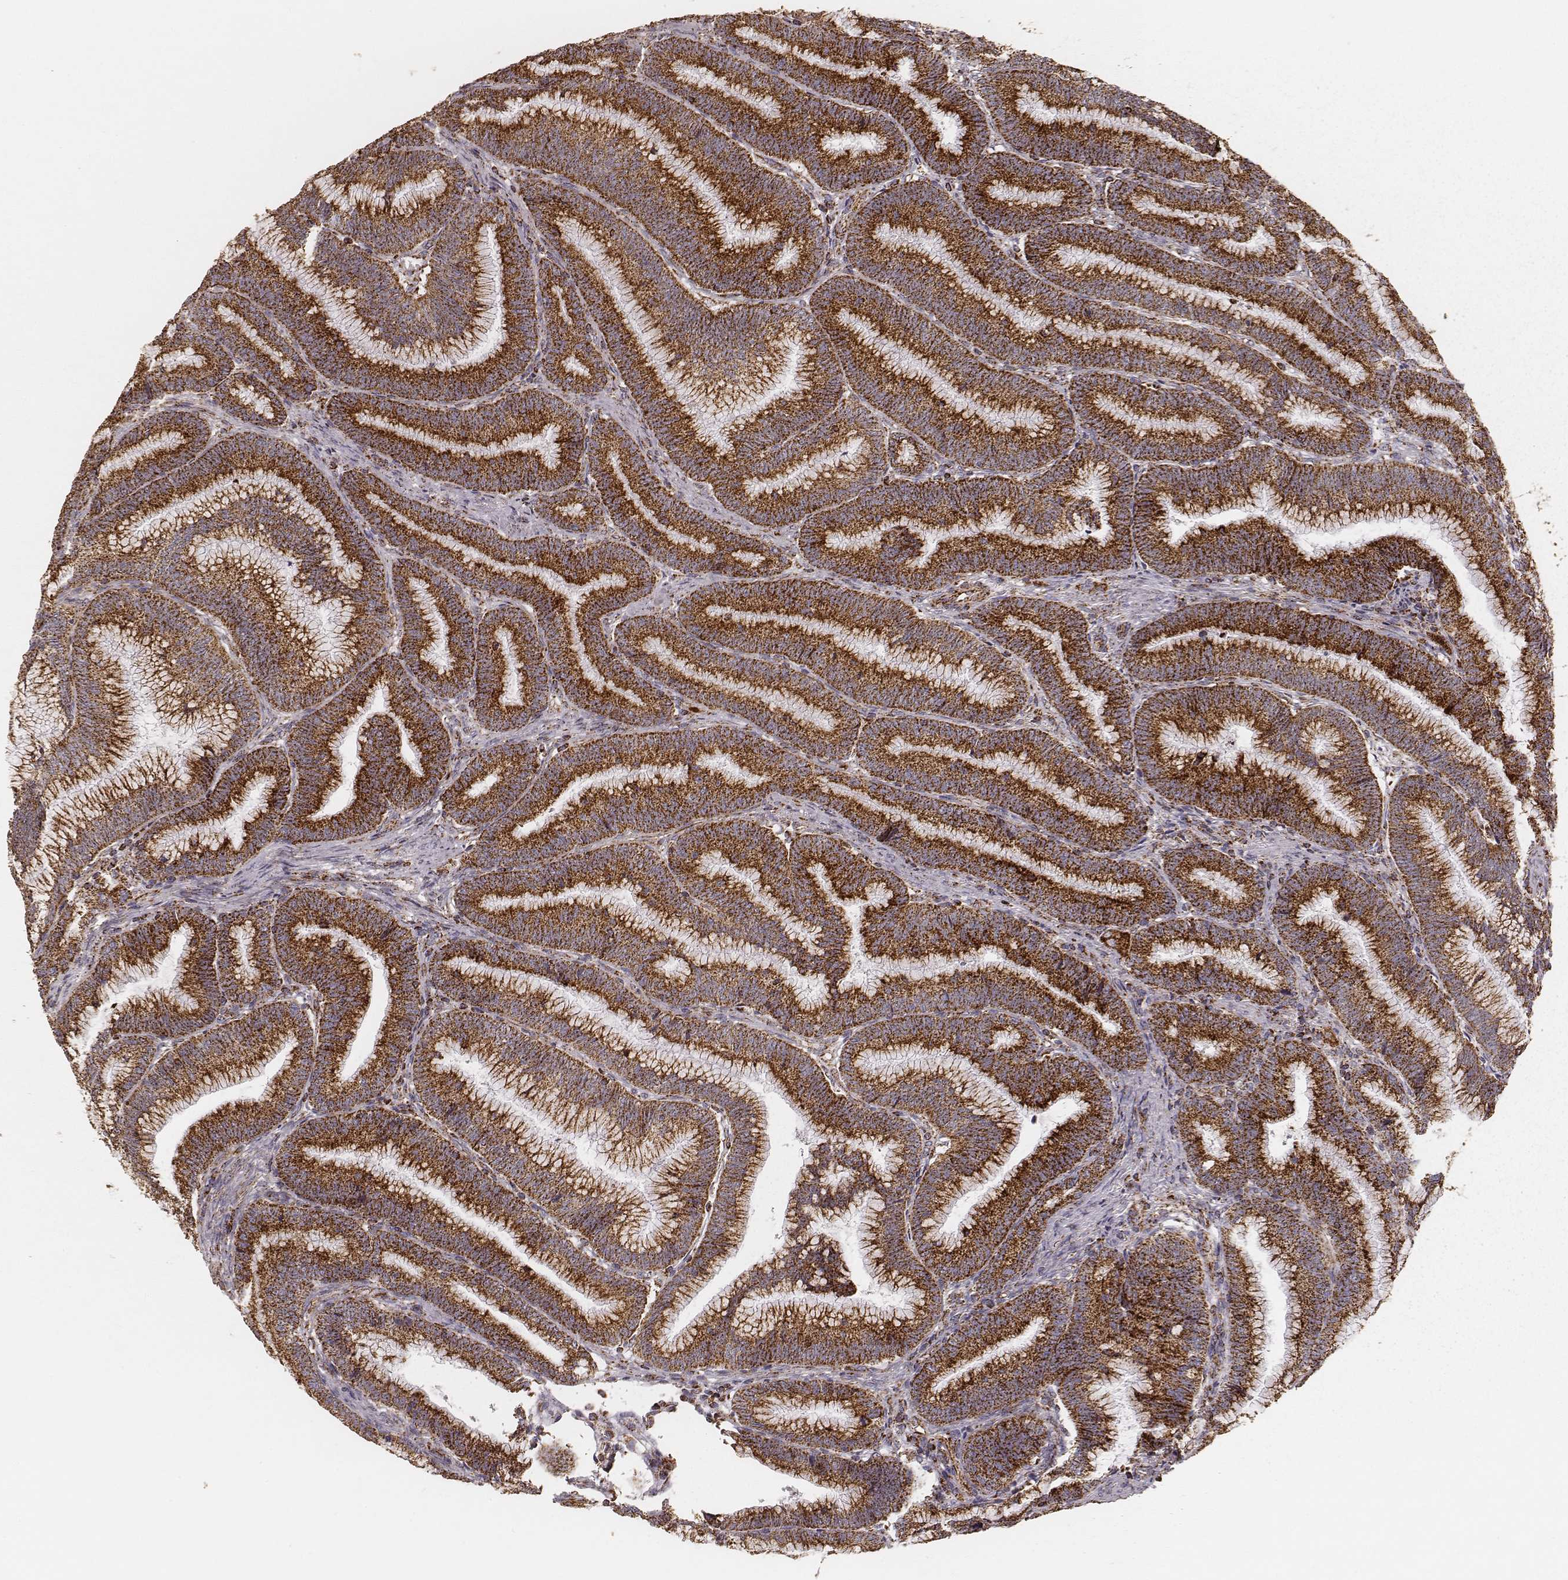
{"staining": {"intensity": "strong", "quantity": ">75%", "location": "cytoplasmic/membranous"}, "tissue": "colorectal cancer", "cell_type": "Tumor cells", "image_type": "cancer", "snomed": [{"axis": "morphology", "description": "Adenocarcinoma, NOS"}, {"axis": "topography", "description": "Colon"}], "caption": "Protein staining of colorectal cancer (adenocarcinoma) tissue reveals strong cytoplasmic/membranous positivity in approximately >75% of tumor cells.", "gene": "CS", "patient": {"sex": "female", "age": 78}}